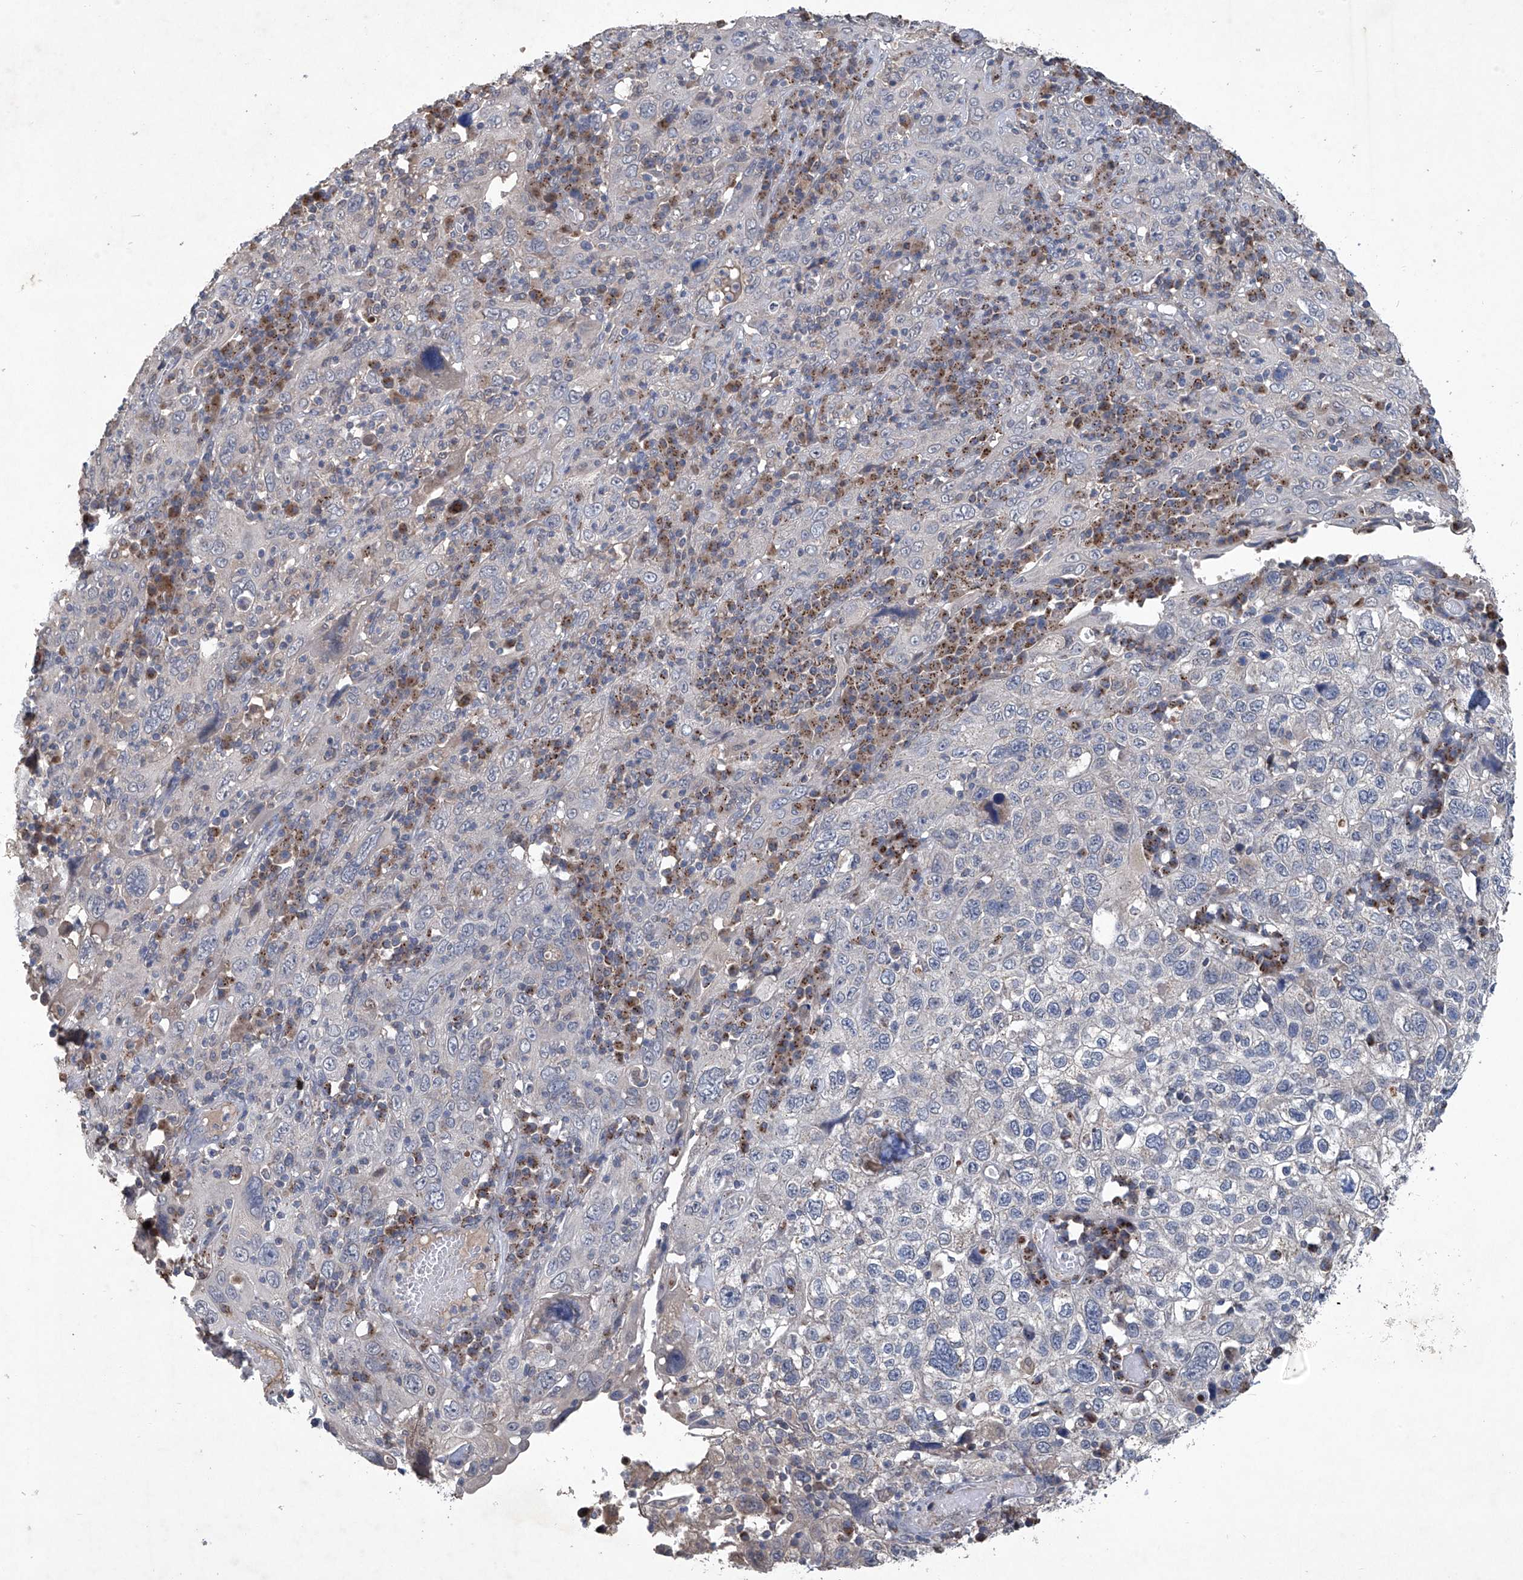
{"staining": {"intensity": "negative", "quantity": "none", "location": "none"}, "tissue": "cervical cancer", "cell_type": "Tumor cells", "image_type": "cancer", "snomed": [{"axis": "morphology", "description": "Squamous cell carcinoma, NOS"}, {"axis": "topography", "description": "Cervix"}], "caption": "Immunohistochemistry (IHC) image of human cervical squamous cell carcinoma stained for a protein (brown), which exhibits no staining in tumor cells. (Brightfield microscopy of DAB IHC at high magnification).", "gene": "PCSK5", "patient": {"sex": "female", "age": 46}}